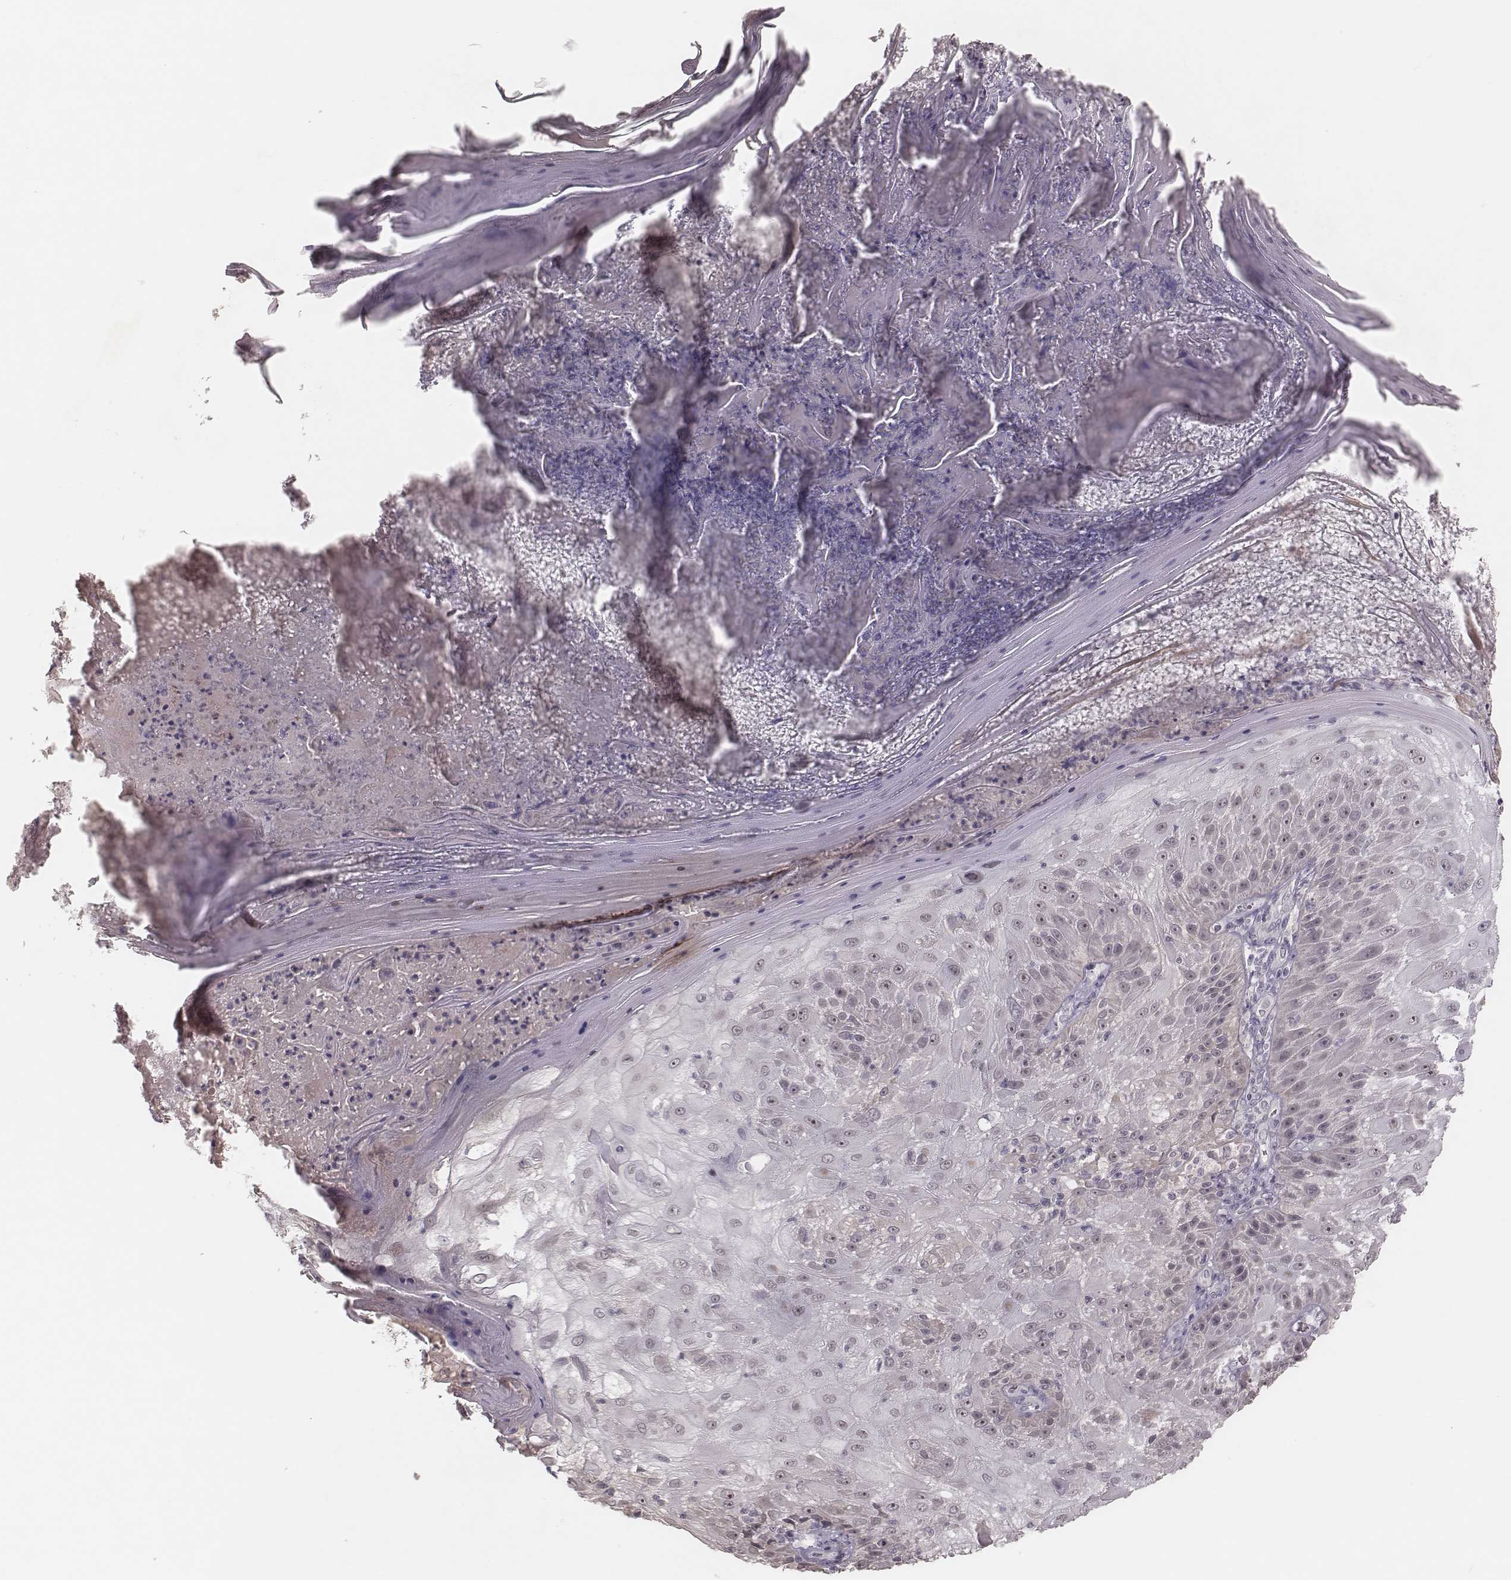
{"staining": {"intensity": "negative", "quantity": "none", "location": "none"}, "tissue": "skin cancer", "cell_type": "Tumor cells", "image_type": "cancer", "snomed": [{"axis": "morphology", "description": "Normal tissue, NOS"}, {"axis": "morphology", "description": "Squamous cell carcinoma, NOS"}, {"axis": "topography", "description": "Skin"}], "caption": "The image demonstrates no significant staining in tumor cells of skin cancer (squamous cell carcinoma).", "gene": "FAM13B", "patient": {"sex": "female", "age": 83}}